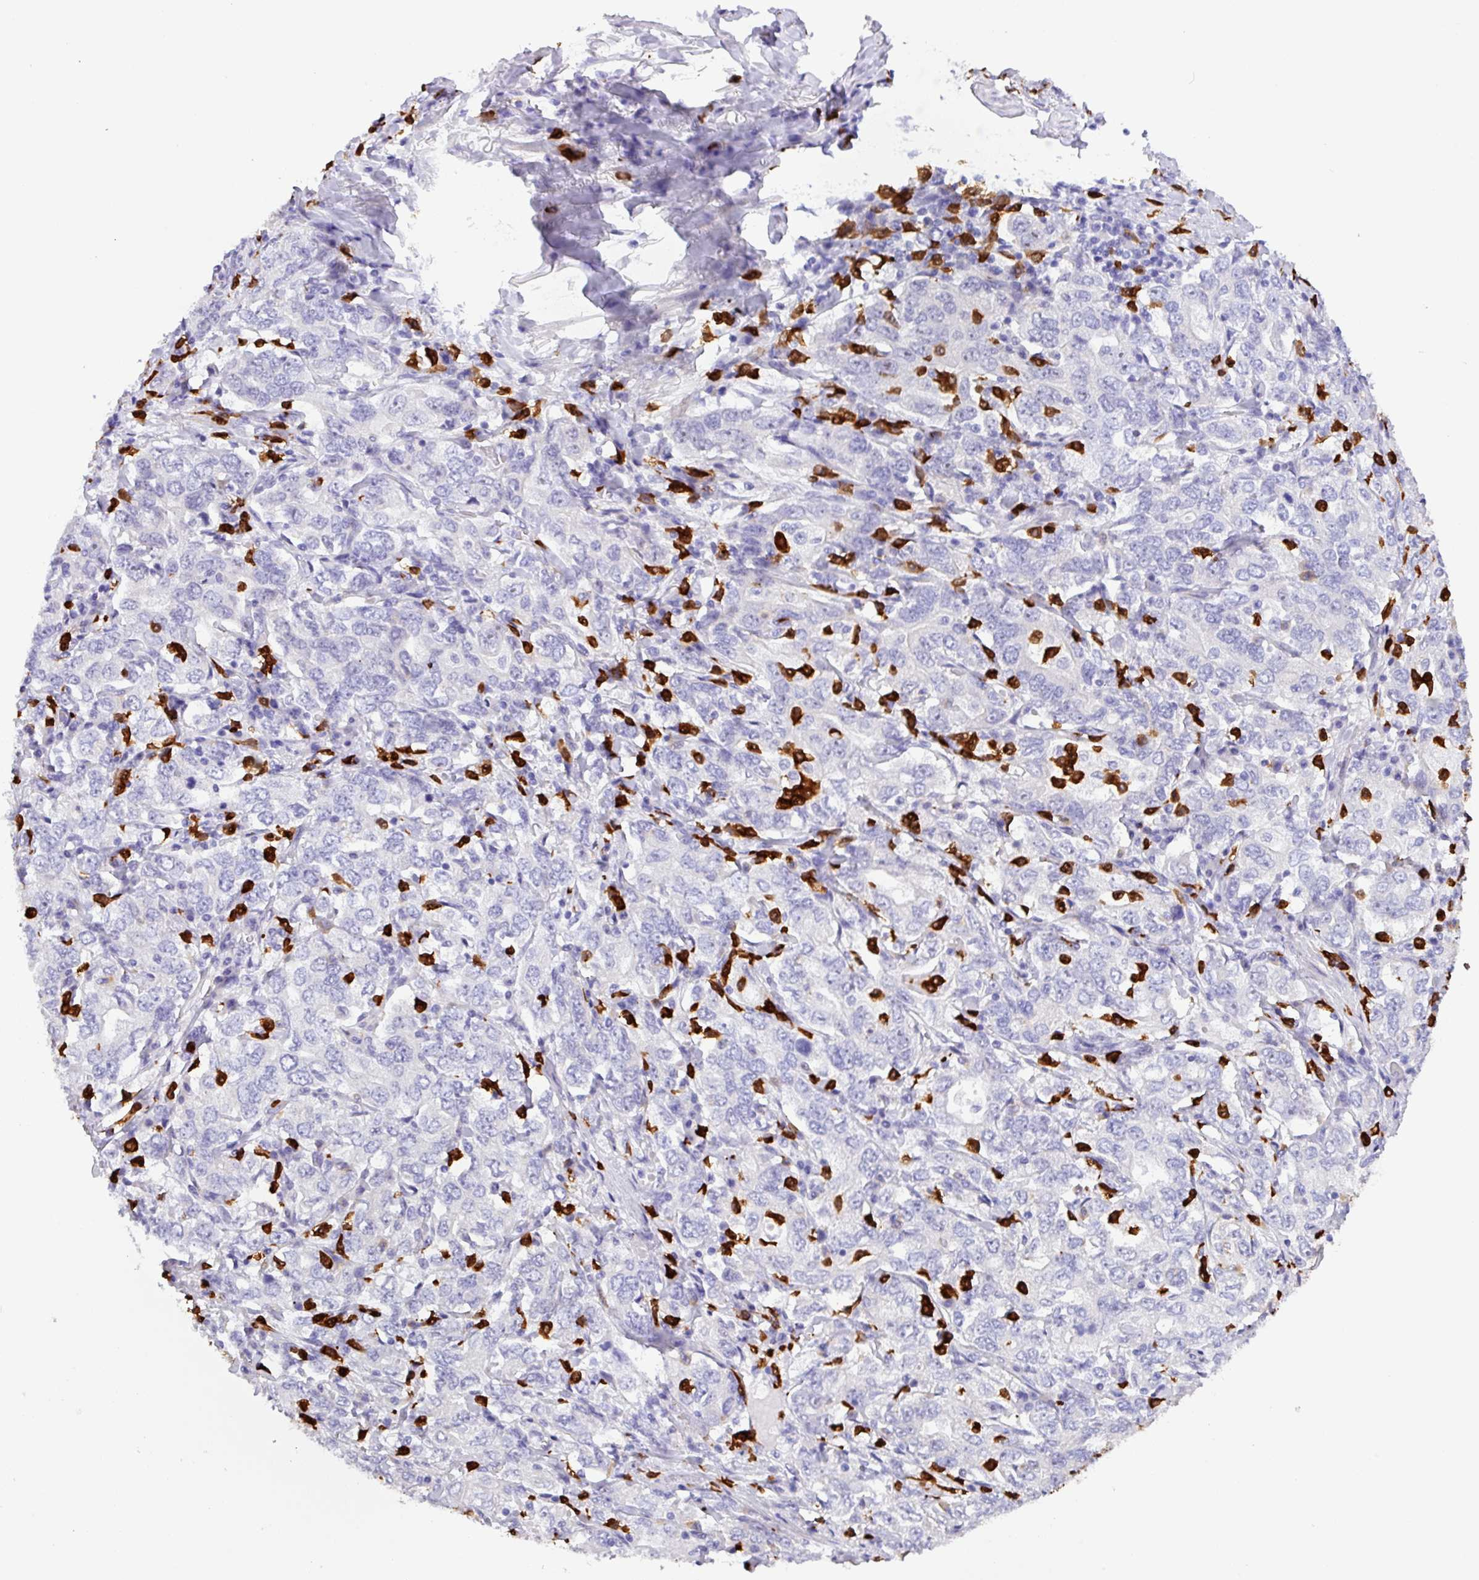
{"staining": {"intensity": "negative", "quantity": "none", "location": "none"}, "tissue": "stomach cancer", "cell_type": "Tumor cells", "image_type": "cancer", "snomed": [{"axis": "morphology", "description": "Adenocarcinoma, NOS"}, {"axis": "topography", "description": "Stomach, upper"}, {"axis": "topography", "description": "Stomach"}], "caption": "The histopathology image shows no staining of tumor cells in adenocarcinoma (stomach).", "gene": "MRM2", "patient": {"sex": "male", "age": 62}}